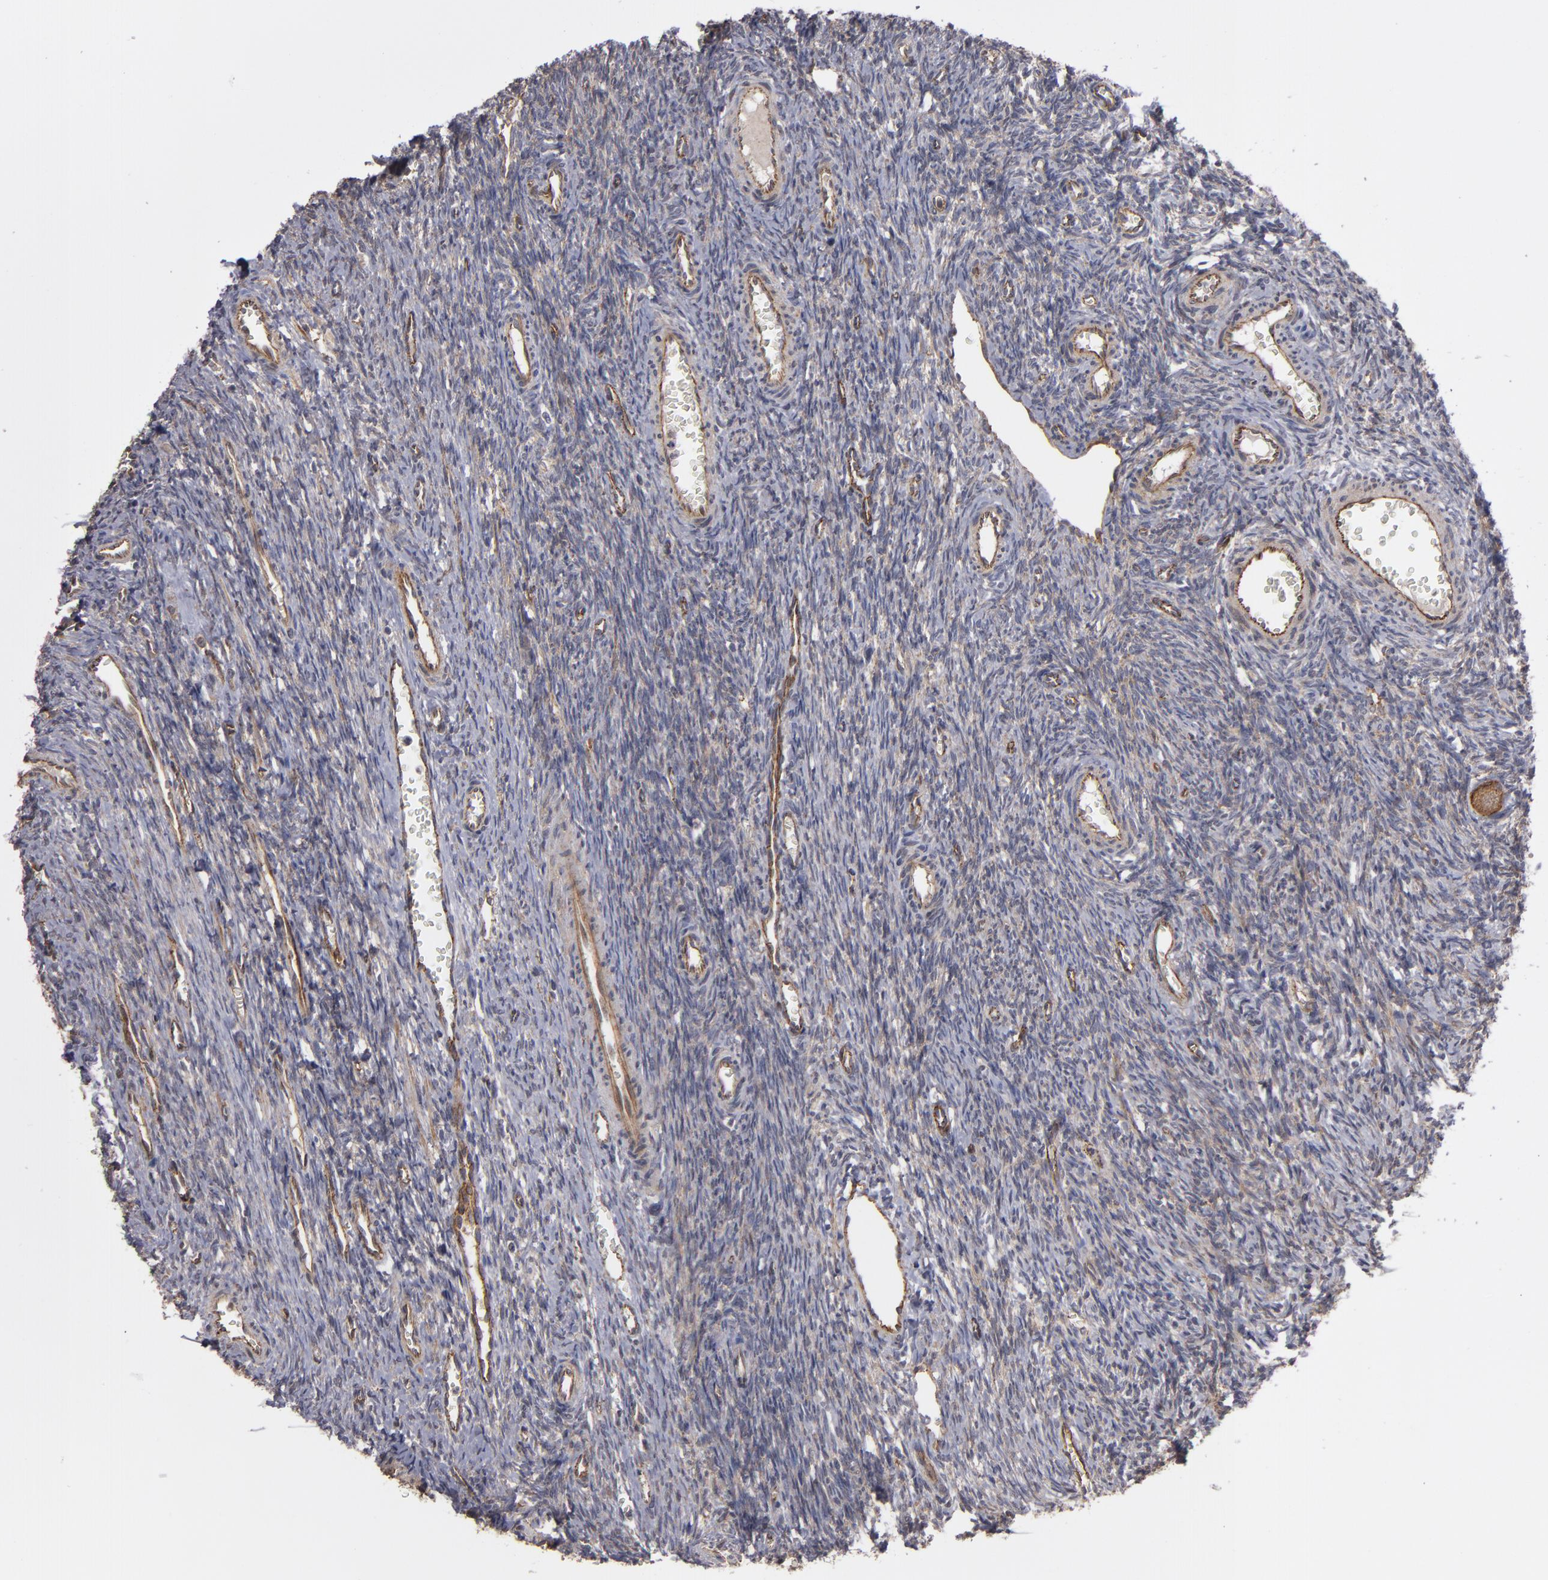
{"staining": {"intensity": "moderate", "quantity": ">75%", "location": "cytoplasmic/membranous"}, "tissue": "ovary", "cell_type": "Follicle cells", "image_type": "normal", "snomed": [{"axis": "morphology", "description": "Normal tissue, NOS"}, {"axis": "topography", "description": "Ovary"}], "caption": "Protein expression analysis of normal human ovary reveals moderate cytoplasmic/membranous positivity in approximately >75% of follicle cells. Nuclei are stained in blue.", "gene": "TJP1", "patient": {"sex": "female", "age": 39}}